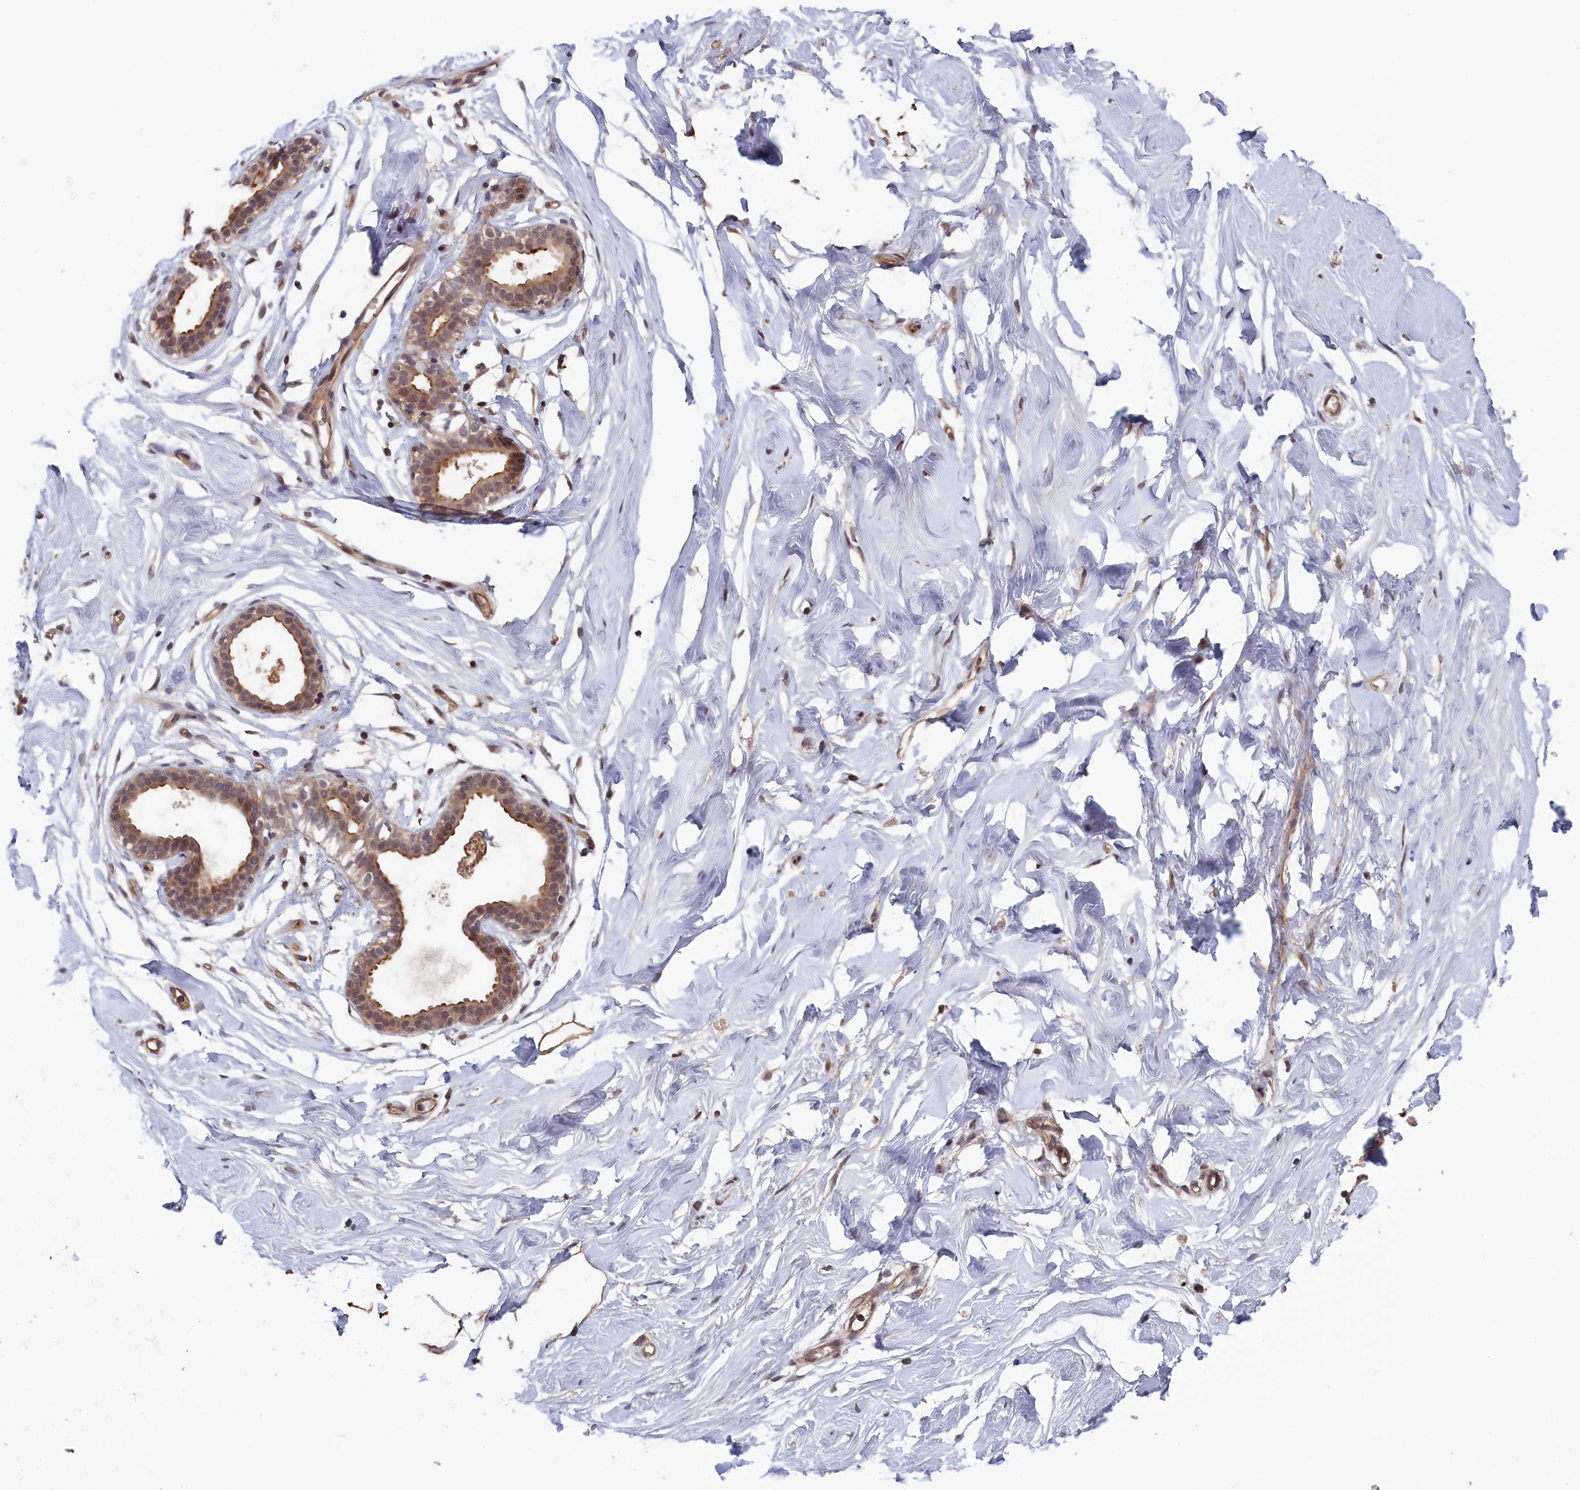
{"staining": {"intensity": "moderate", "quantity": "25%-75%", "location": "cytoplasmic/membranous"}, "tissue": "breast", "cell_type": "Adipocytes", "image_type": "normal", "snomed": [{"axis": "morphology", "description": "Normal tissue, NOS"}, {"axis": "morphology", "description": "Adenoma, NOS"}, {"axis": "topography", "description": "Breast"}], "caption": "About 25%-75% of adipocytes in normal human breast show moderate cytoplasmic/membranous protein expression as visualized by brown immunohistochemical staining.", "gene": "PLP2", "patient": {"sex": "female", "age": 23}}